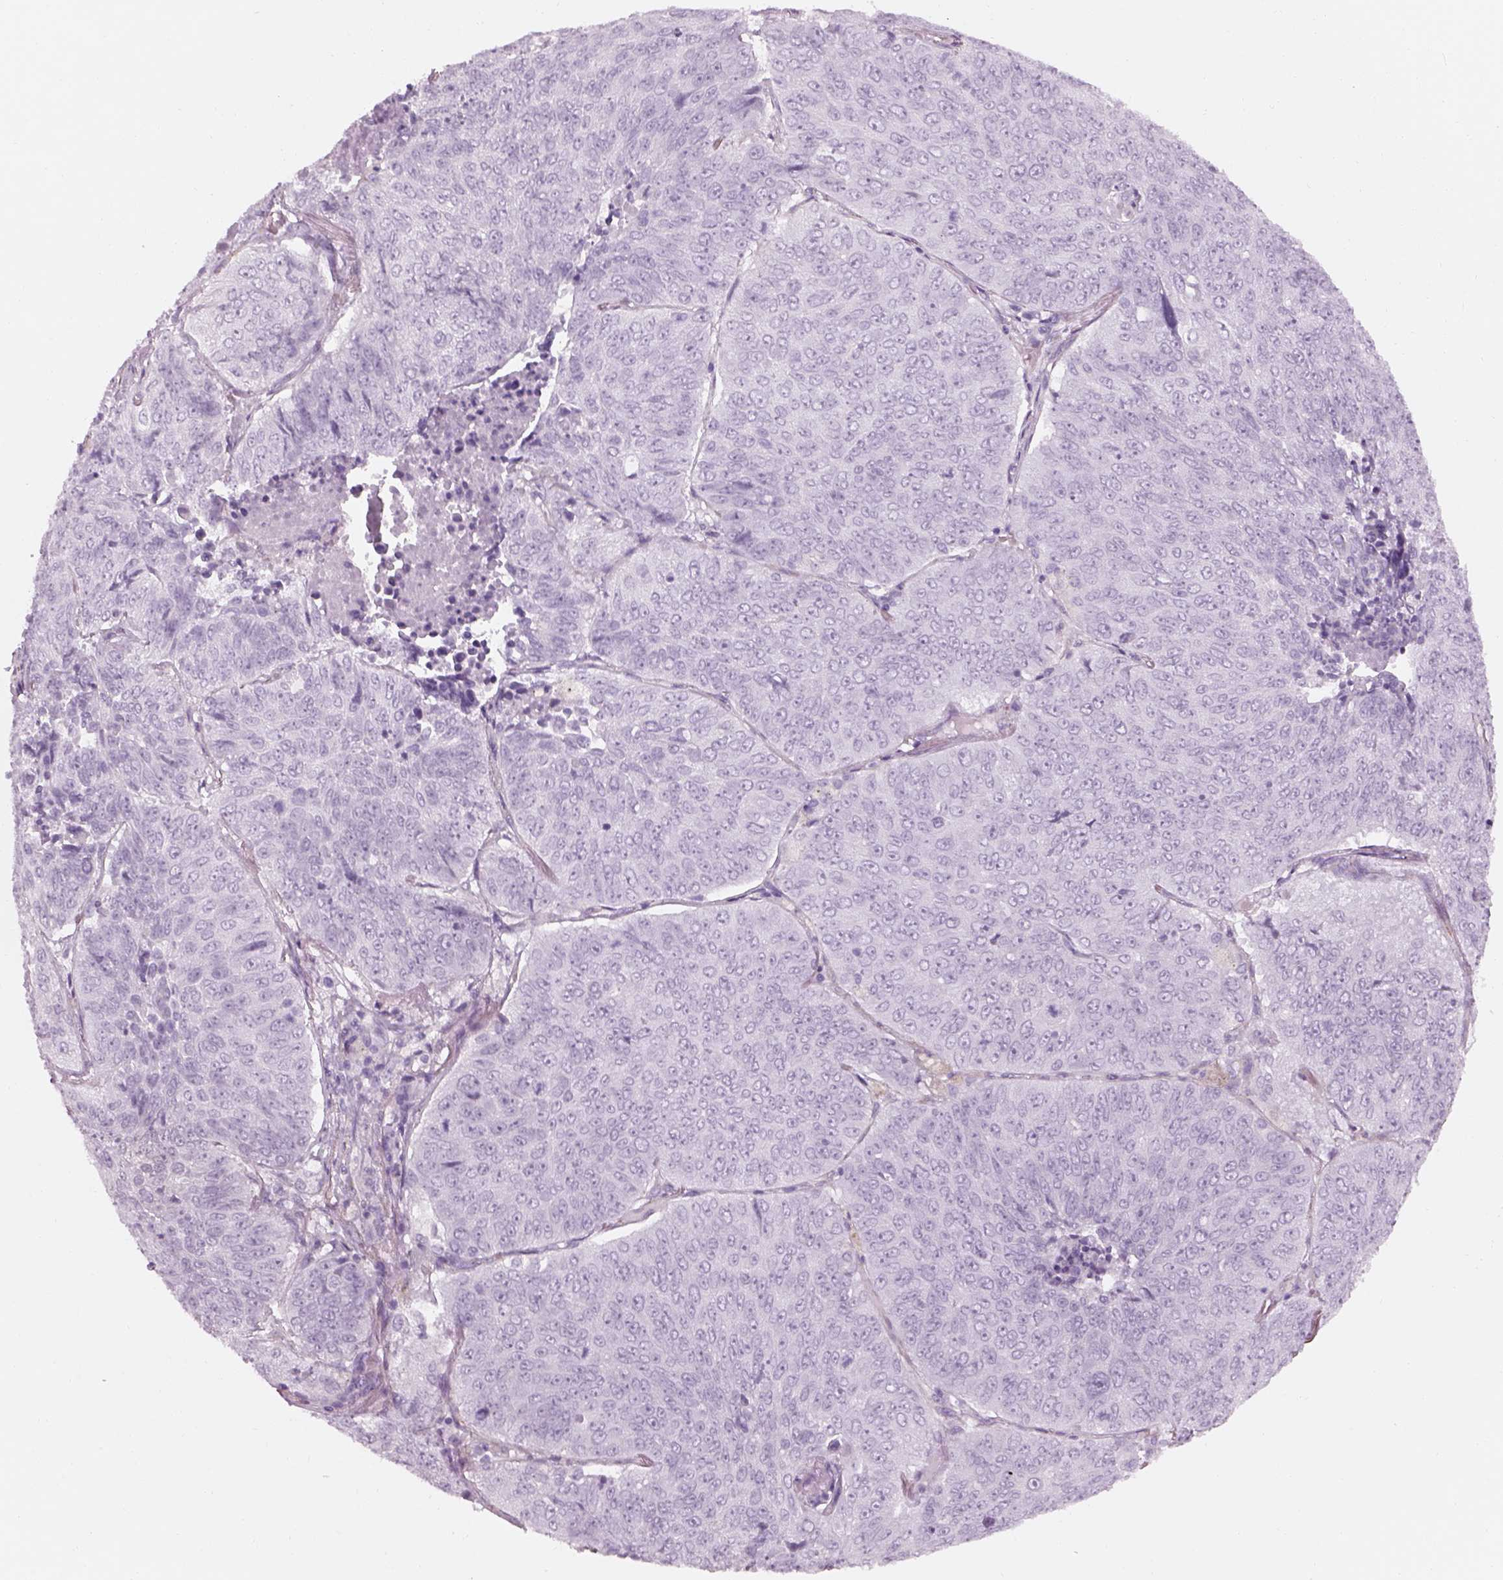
{"staining": {"intensity": "negative", "quantity": "none", "location": "none"}, "tissue": "lung cancer", "cell_type": "Tumor cells", "image_type": "cancer", "snomed": [{"axis": "morphology", "description": "Normal tissue, NOS"}, {"axis": "morphology", "description": "Squamous cell carcinoma, NOS"}, {"axis": "topography", "description": "Bronchus"}, {"axis": "topography", "description": "Lung"}], "caption": "Tumor cells are negative for brown protein staining in squamous cell carcinoma (lung).", "gene": "GAS2L2", "patient": {"sex": "male", "age": 64}}